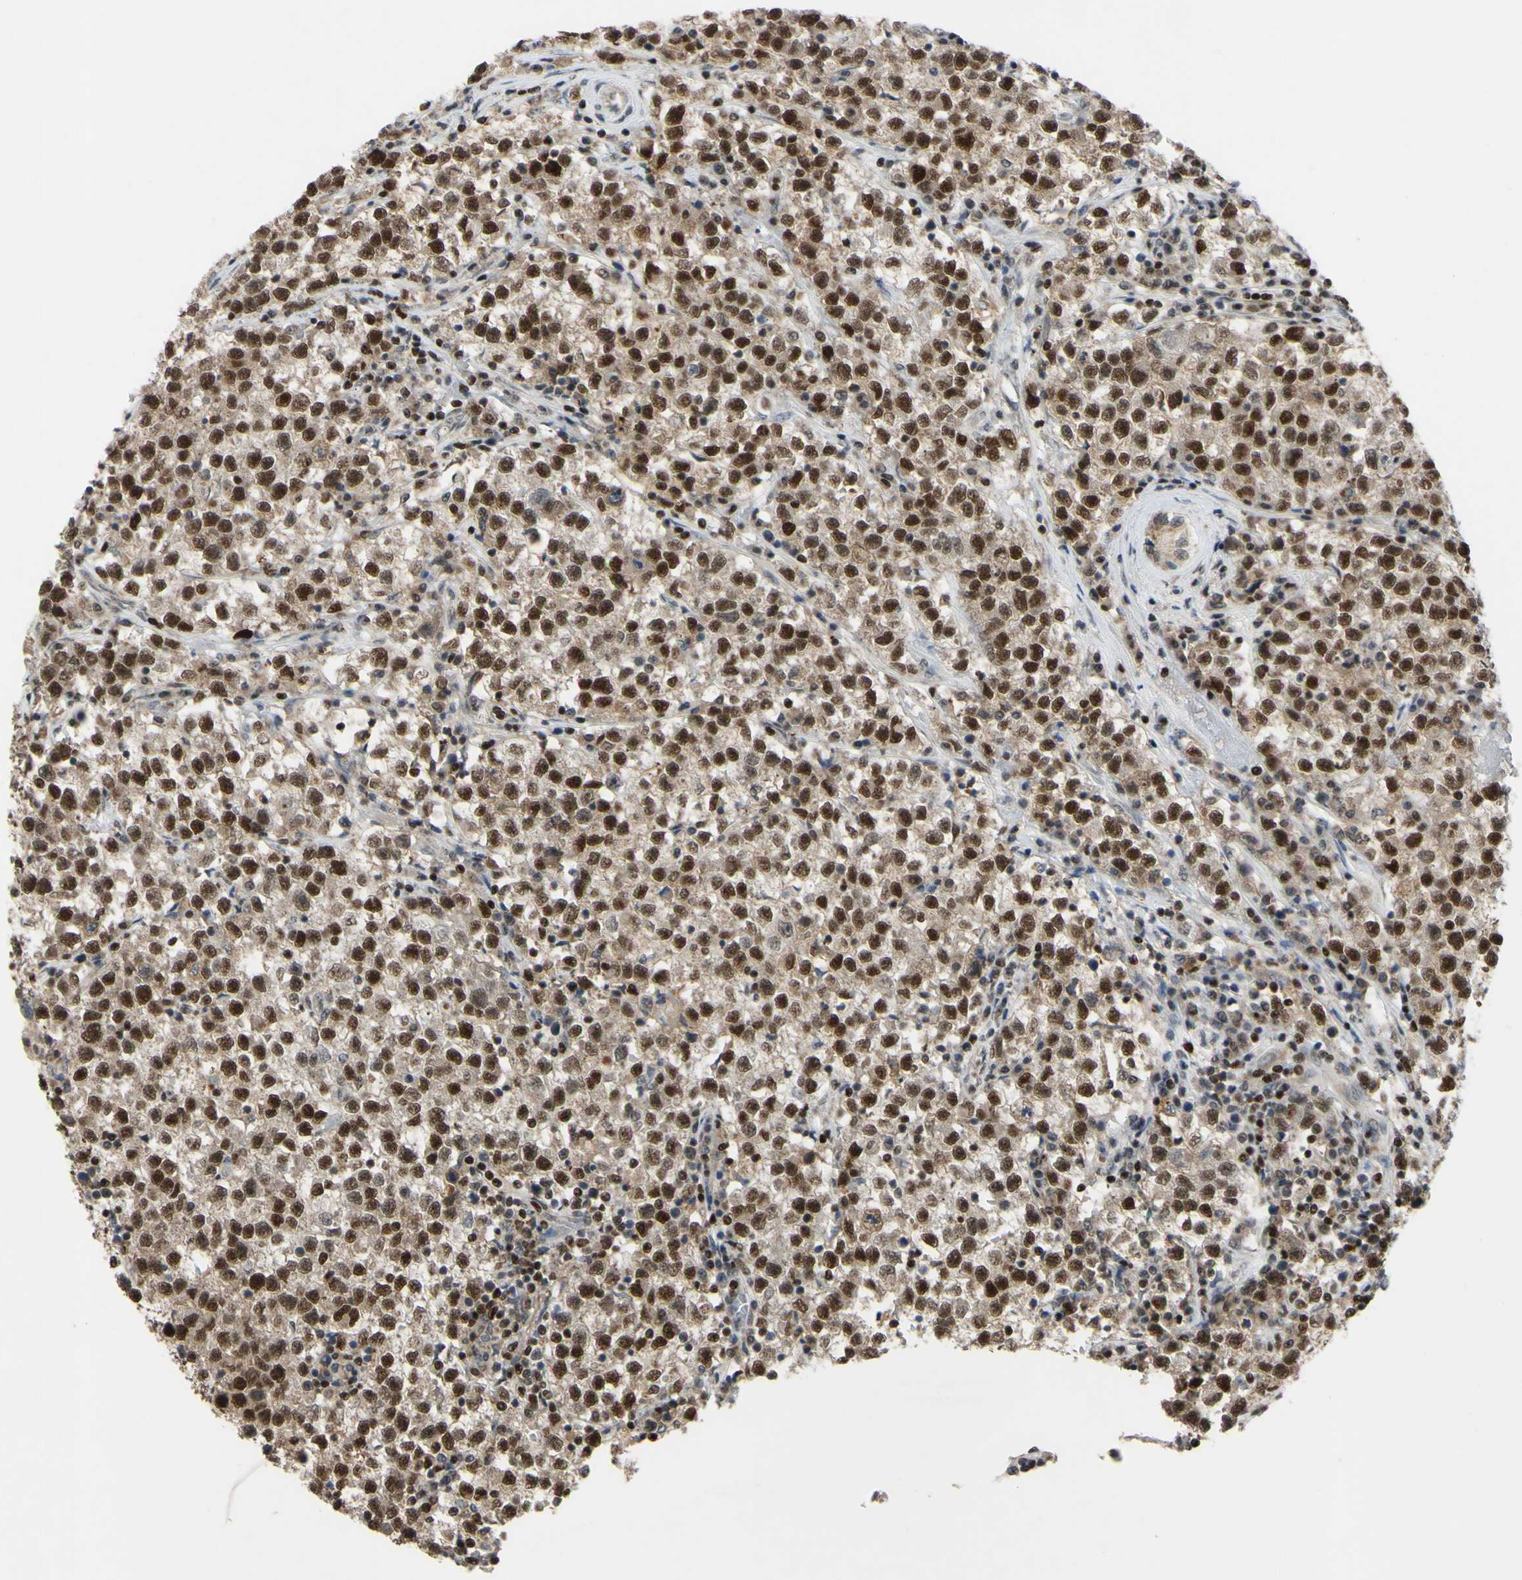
{"staining": {"intensity": "moderate", "quantity": ">75%", "location": "cytoplasmic/membranous,nuclear"}, "tissue": "testis cancer", "cell_type": "Tumor cells", "image_type": "cancer", "snomed": [{"axis": "morphology", "description": "Seminoma, NOS"}, {"axis": "topography", "description": "Testis"}], "caption": "A medium amount of moderate cytoplasmic/membranous and nuclear expression is identified in approximately >75% of tumor cells in testis cancer (seminoma) tissue.", "gene": "SP4", "patient": {"sex": "male", "age": 22}}